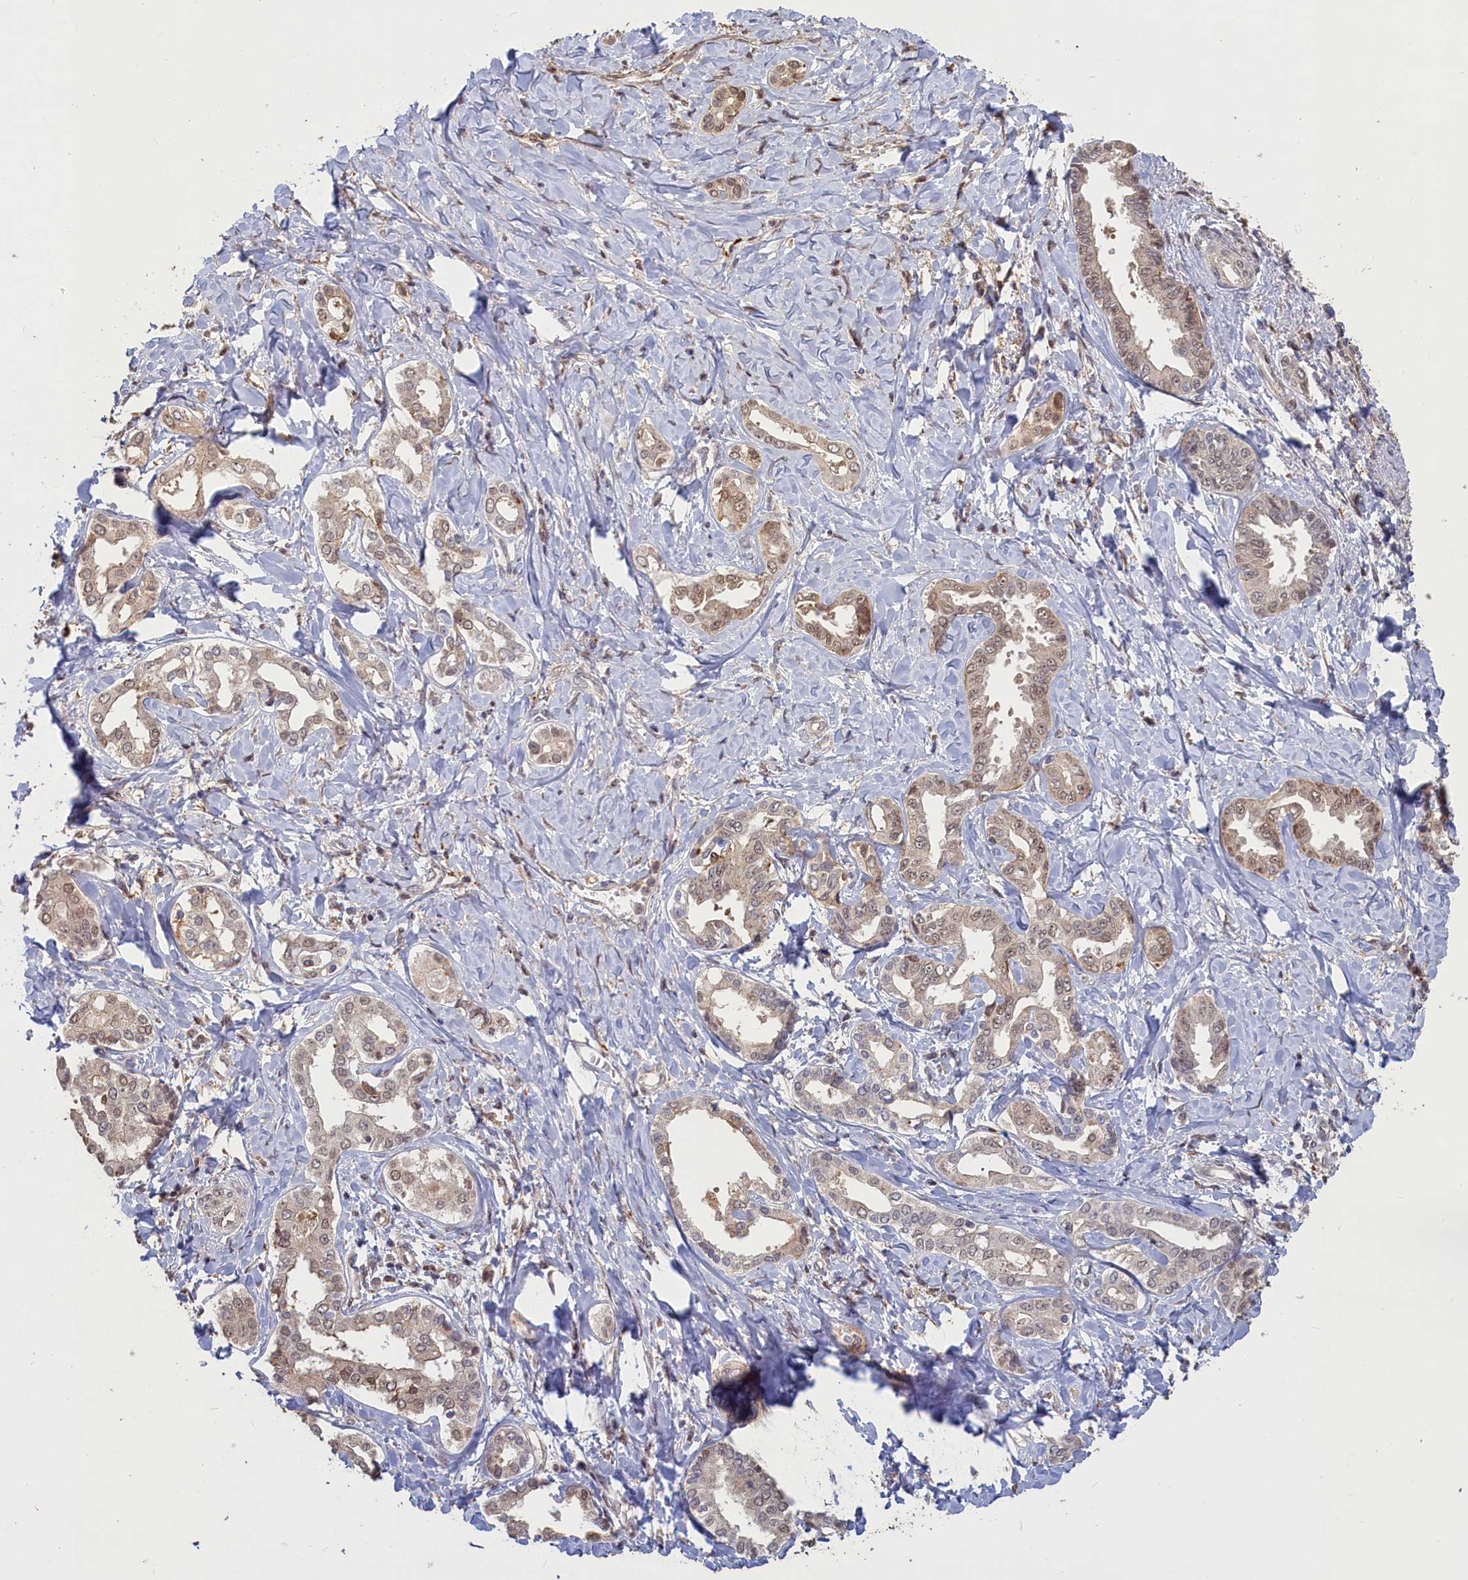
{"staining": {"intensity": "weak", "quantity": "25%-75%", "location": "cytoplasmic/membranous,nuclear"}, "tissue": "liver cancer", "cell_type": "Tumor cells", "image_type": "cancer", "snomed": [{"axis": "morphology", "description": "Cholangiocarcinoma"}, {"axis": "topography", "description": "Liver"}], "caption": "Tumor cells exhibit low levels of weak cytoplasmic/membranous and nuclear staining in approximately 25%-75% of cells in human liver cancer (cholangiocarcinoma).", "gene": "UCHL3", "patient": {"sex": "female", "age": 77}}